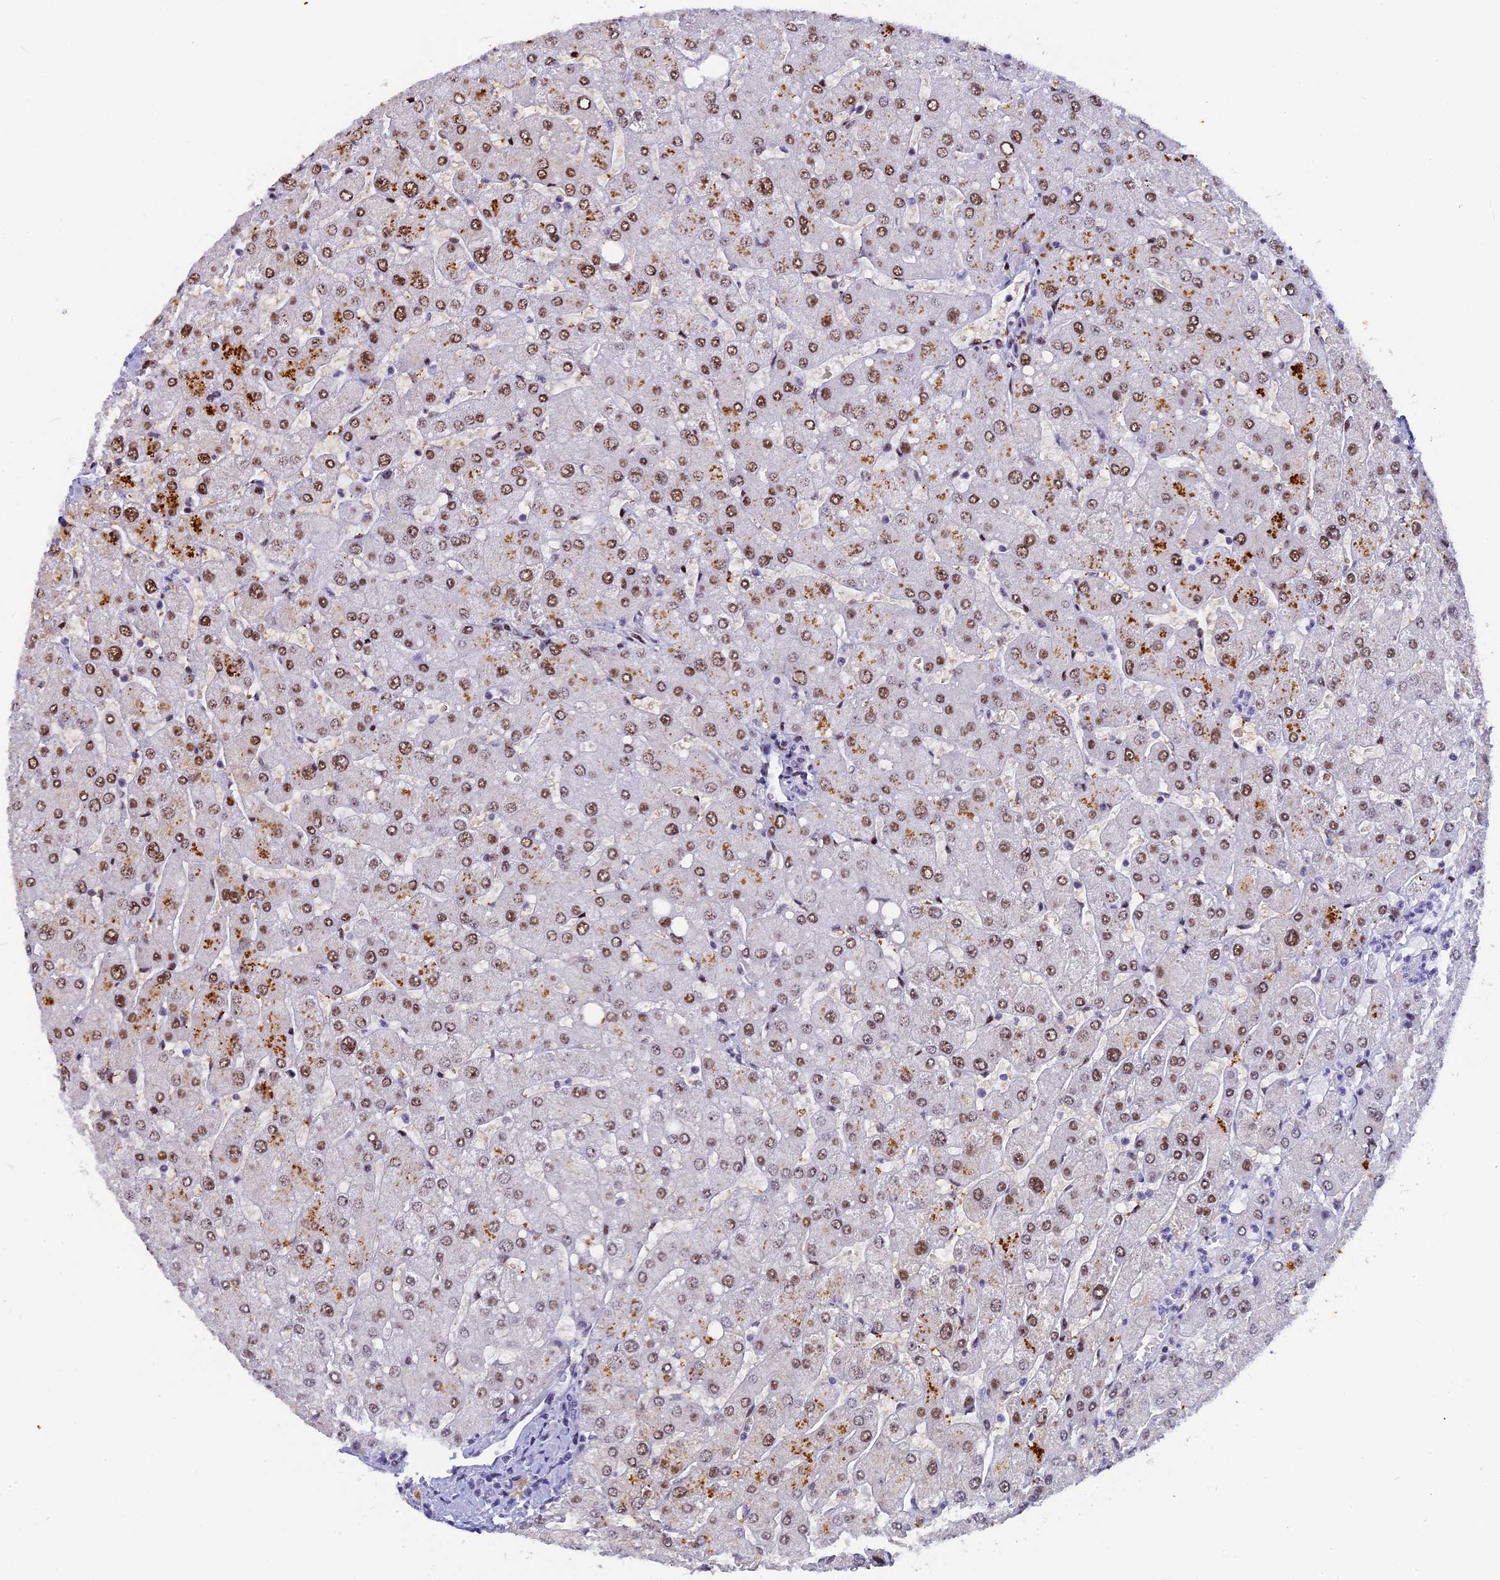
{"staining": {"intensity": "negative", "quantity": "none", "location": "none"}, "tissue": "liver", "cell_type": "Cholangiocytes", "image_type": "normal", "snomed": [{"axis": "morphology", "description": "Normal tissue, NOS"}, {"axis": "topography", "description": "Liver"}], "caption": "The IHC photomicrograph has no significant positivity in cholangiocytes of liver.", "gene": "NSA2", "patient": {"sex": "male", "age": 55}}